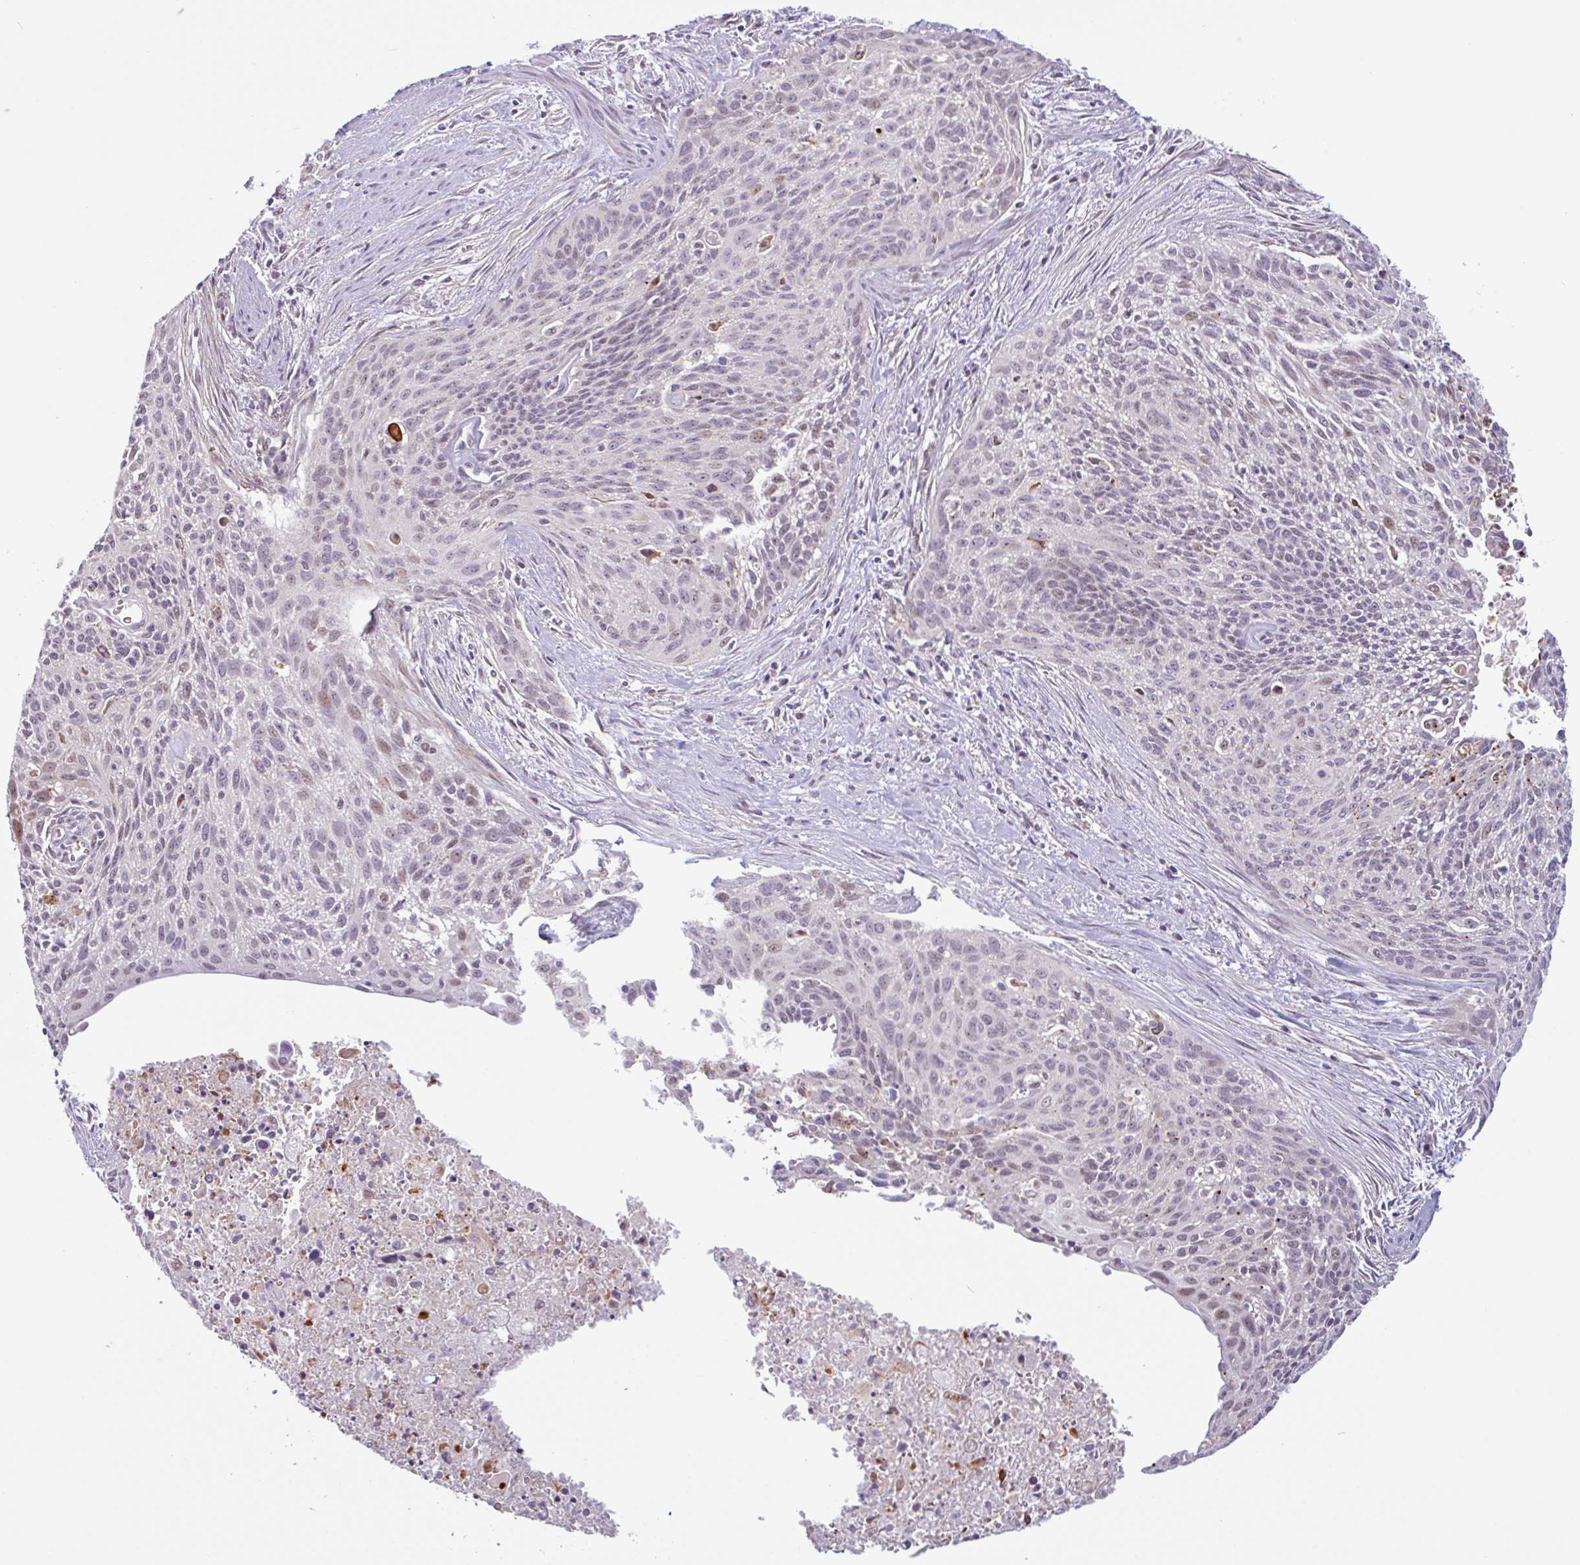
{"staining": {"intensity": "weak", "quantity": "25%-75%", "location": "nuclear"}, "tissue": "cervical cancer", "cell_type": "Tumor cells", "image_type": "cancer", "snomed": [{"axis": "morphology", "description": "Squamous cell carcinoma, NOS"}, {"axis": "topography", "description": "Cervix"}], "caption": "Immunohistochemical staining of human cervical squamous cell carcinoma shows low levels of weak nuclear expression in approximately 25%-75% of tumor cells.", "gene": "TMEM119", "patient": {"sex": "female", "age": 55}}